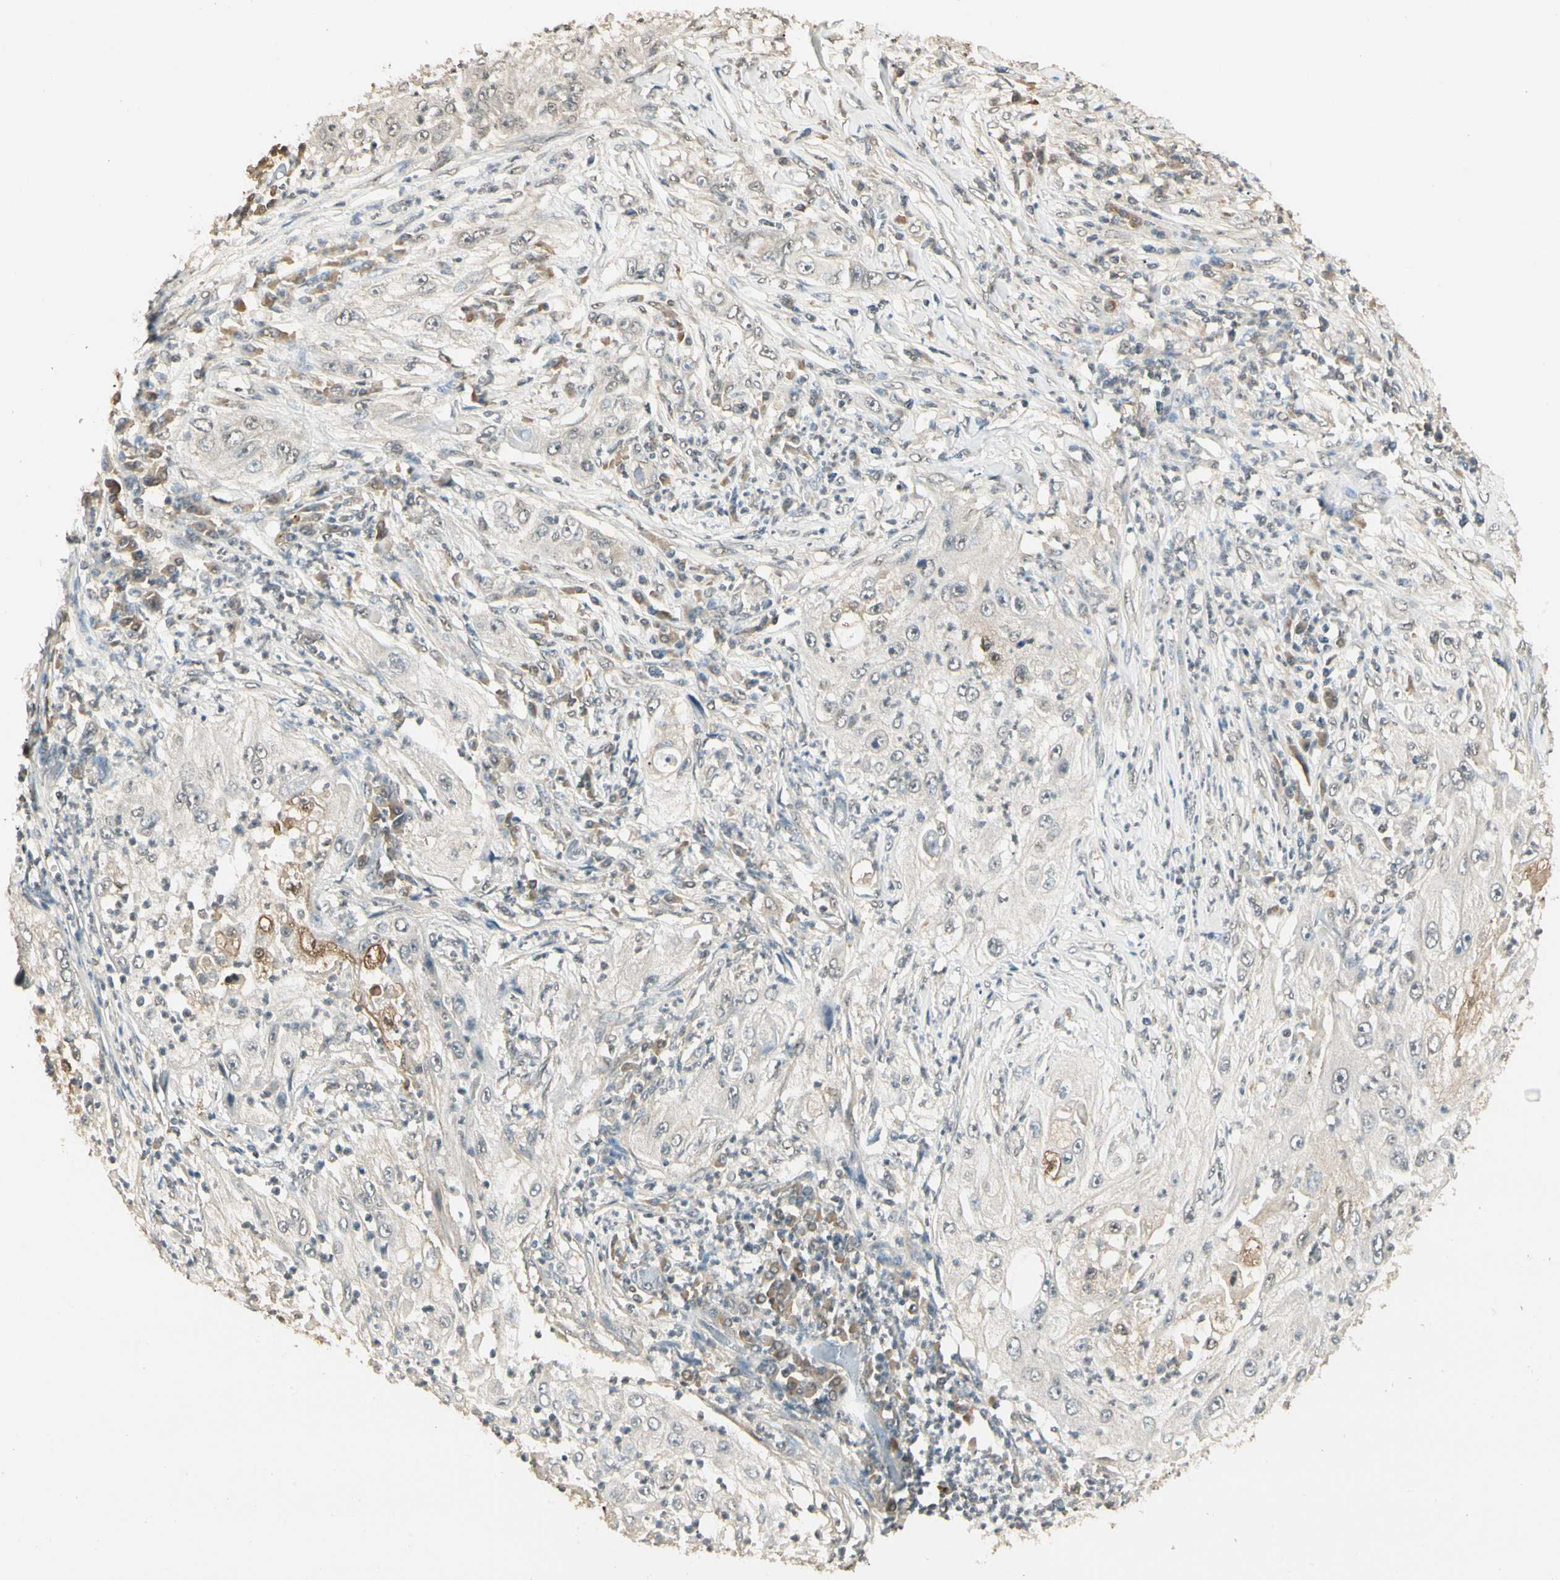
{"staining": {"intensity": "negative", "quantity": "none", "location": "none"}, "tissue": "lung cancer", "cell_type": "Tumor cells", "image_type": "cancer", "snomed": [{"axis": "morphology", "description": "Inflammation, NOS"}, {"axis": "morphology", "description": "Squamous cell carcinoma, NOS"}, {"axis": "topography", "description": "Lymph node"}, {"axis": "topography", "description": "Soft tissue"}, {"axis": "topography", "description": "Lung"}], "caption": "Tumor cells show no significant protein staining in lung cancer (squamous cell carcinoma).", "gene": "SGCA", "patient": {"sex": "male", "age": 66}}